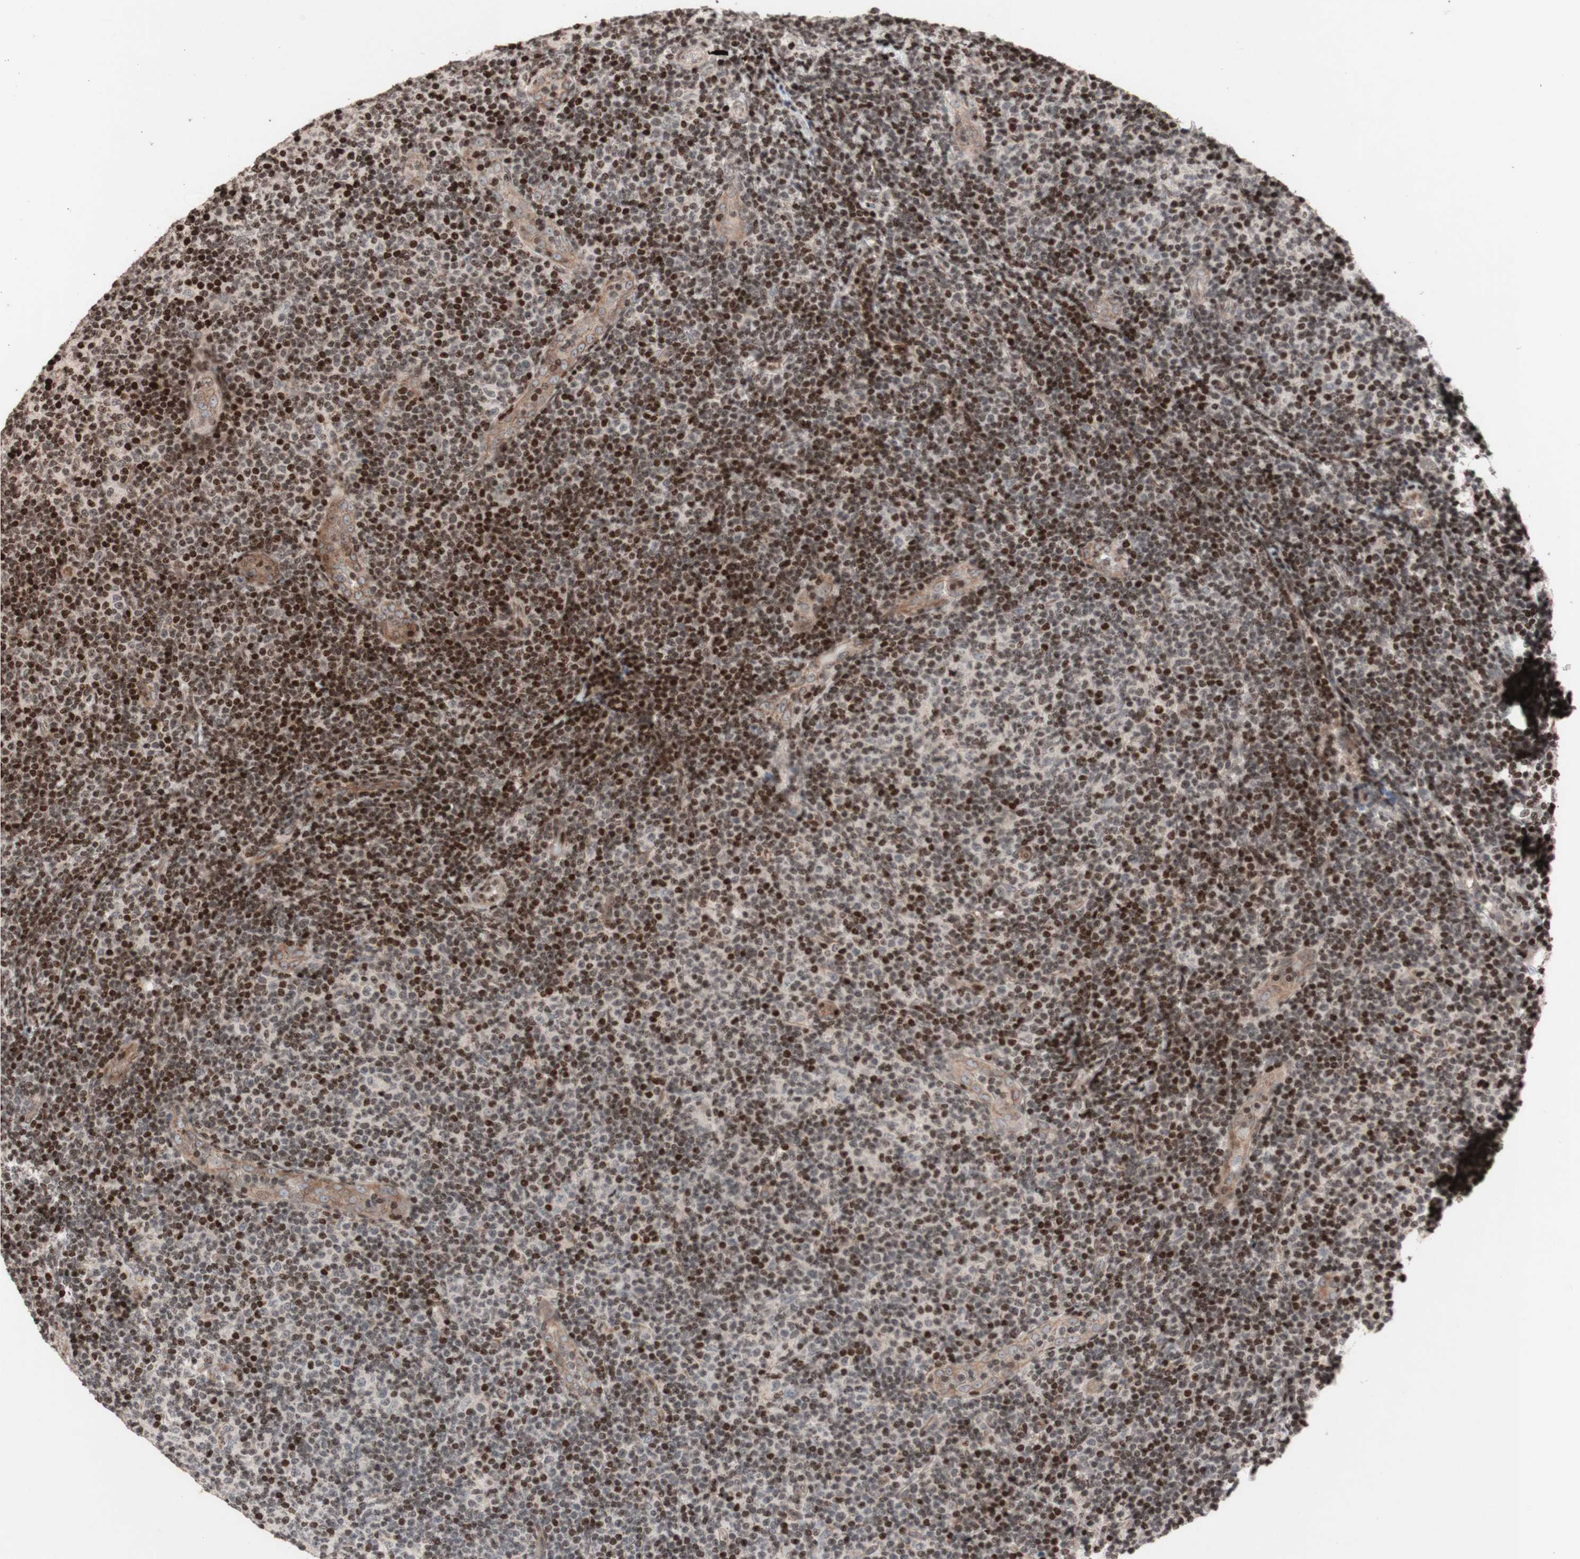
{"staining": {"intensity": "strong", "quantity": "25%-75%", "location": "cytoplasmic/membranous,nuclear"}, "tissue": "lymphoma", "cell_type": "Tumor cells", "image_type": "cancer", "snomed": [{"axis": "morphology", "description": "Malignant lymphoma, non-Hodgkin's type, Low grade"}, {"axis": "topography", "description": "Lymph node"}], "caption": "Immunohistochemistry (IHC) image of low-grade malignant lymphoma, non-Hodgkin's type stained for a protein (brown), which exhibits high levels of strong cytoplasmic/membranous and nuclear staining in about 25%-75% of tumor cells.", "gene": "POLA1", "patient": {"sex": "male", "age": 83}}